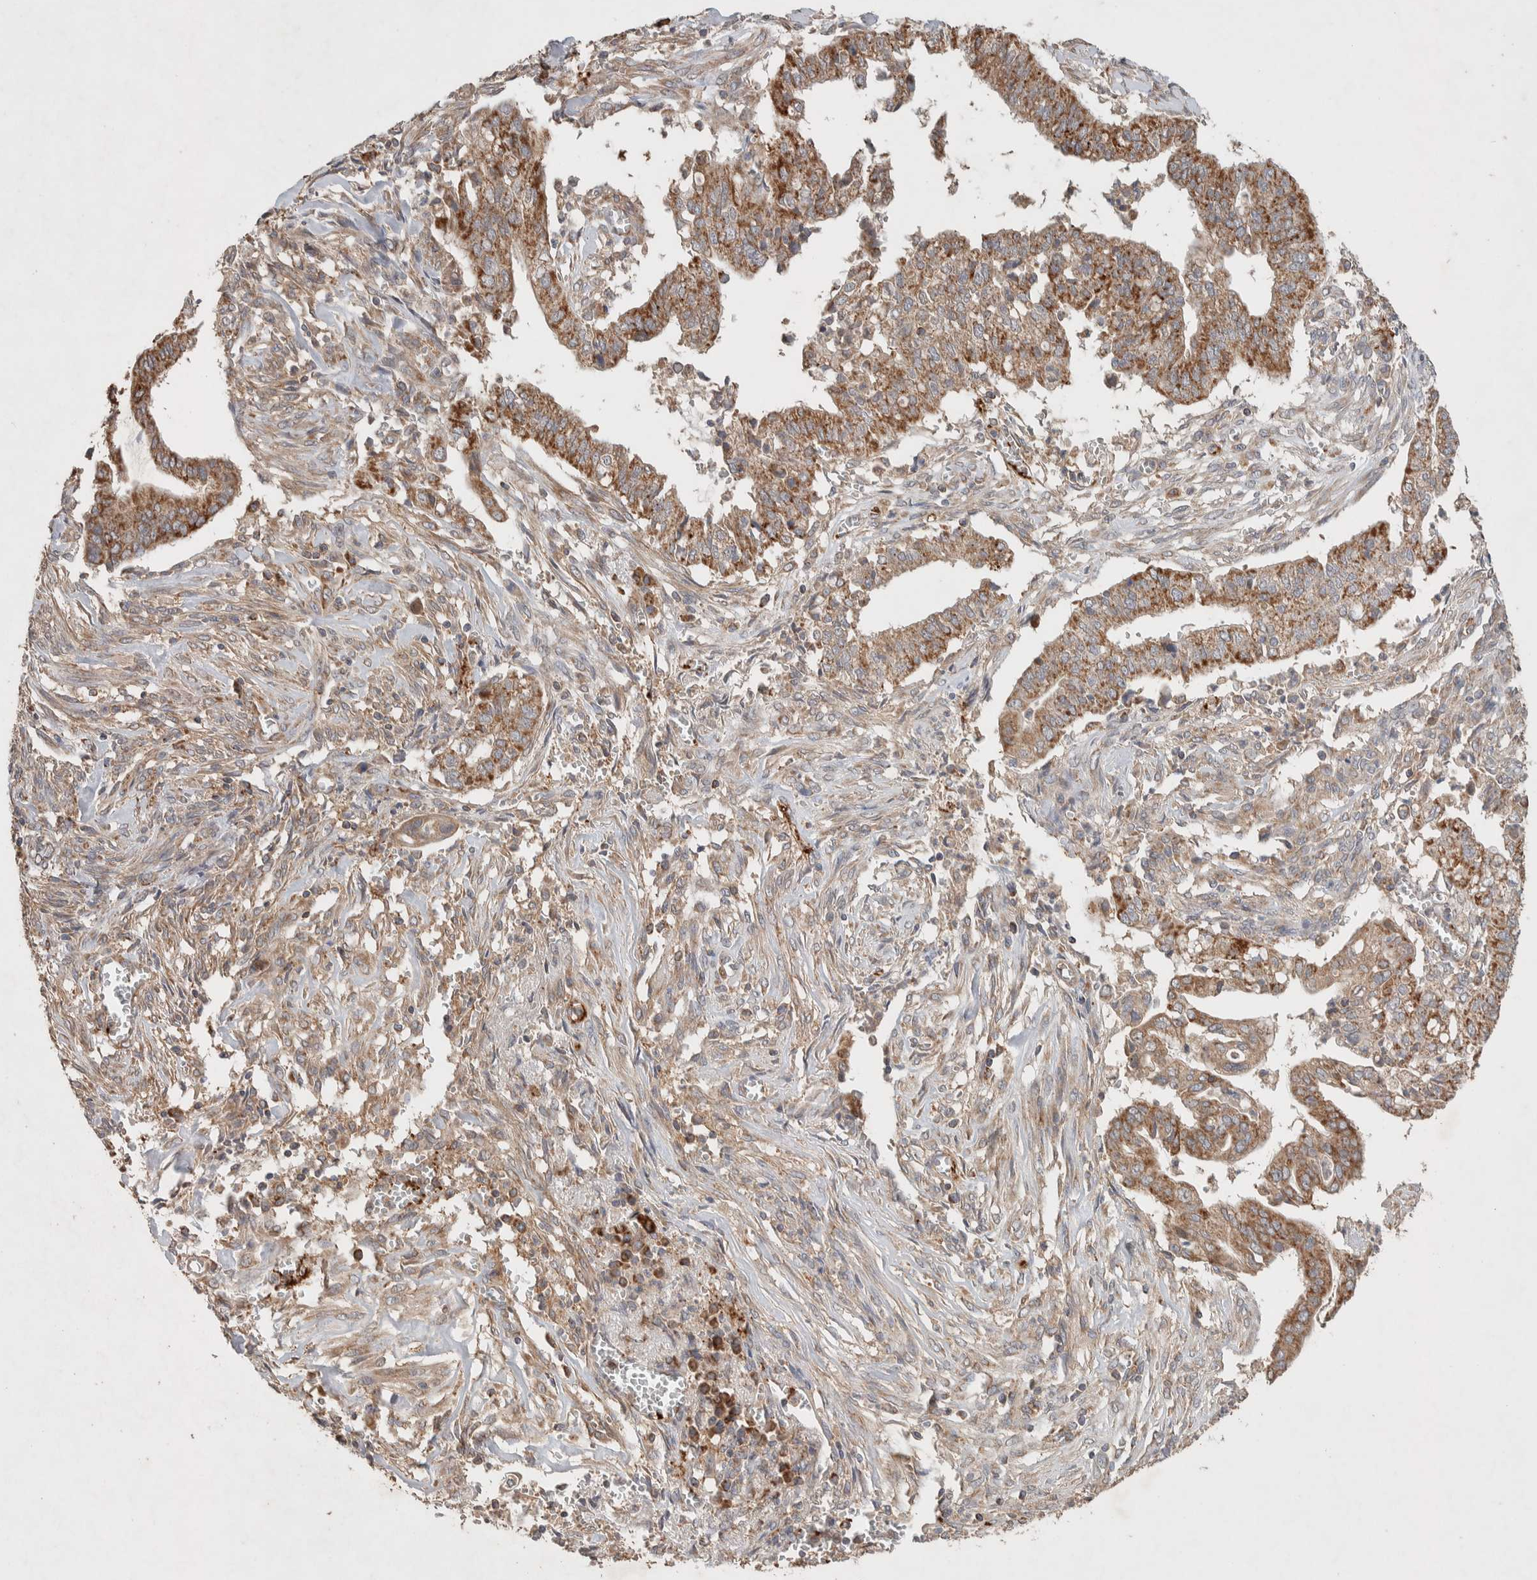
{"staining": {"intensity": "moderate", "quantity": ">75%", "location": "cytoplasmic/membranous"}, "tissue": "cervical cancer", "cell_type": "Tumor cells", "image_type": "cancer", "snomed": [{"axis": "morphology", "description": "Adenocarcinoma, NOS"}, {"axis": "topography", "description": "Cervix"}], "caption": "This is an image of immunohistochemistry staining of cervical cancer, which shows moderate expression in the cytoplasmic/membranous of tumor cells.", "gene": "DEPTOR", "patient": {"sex": "female", "age": 44}}